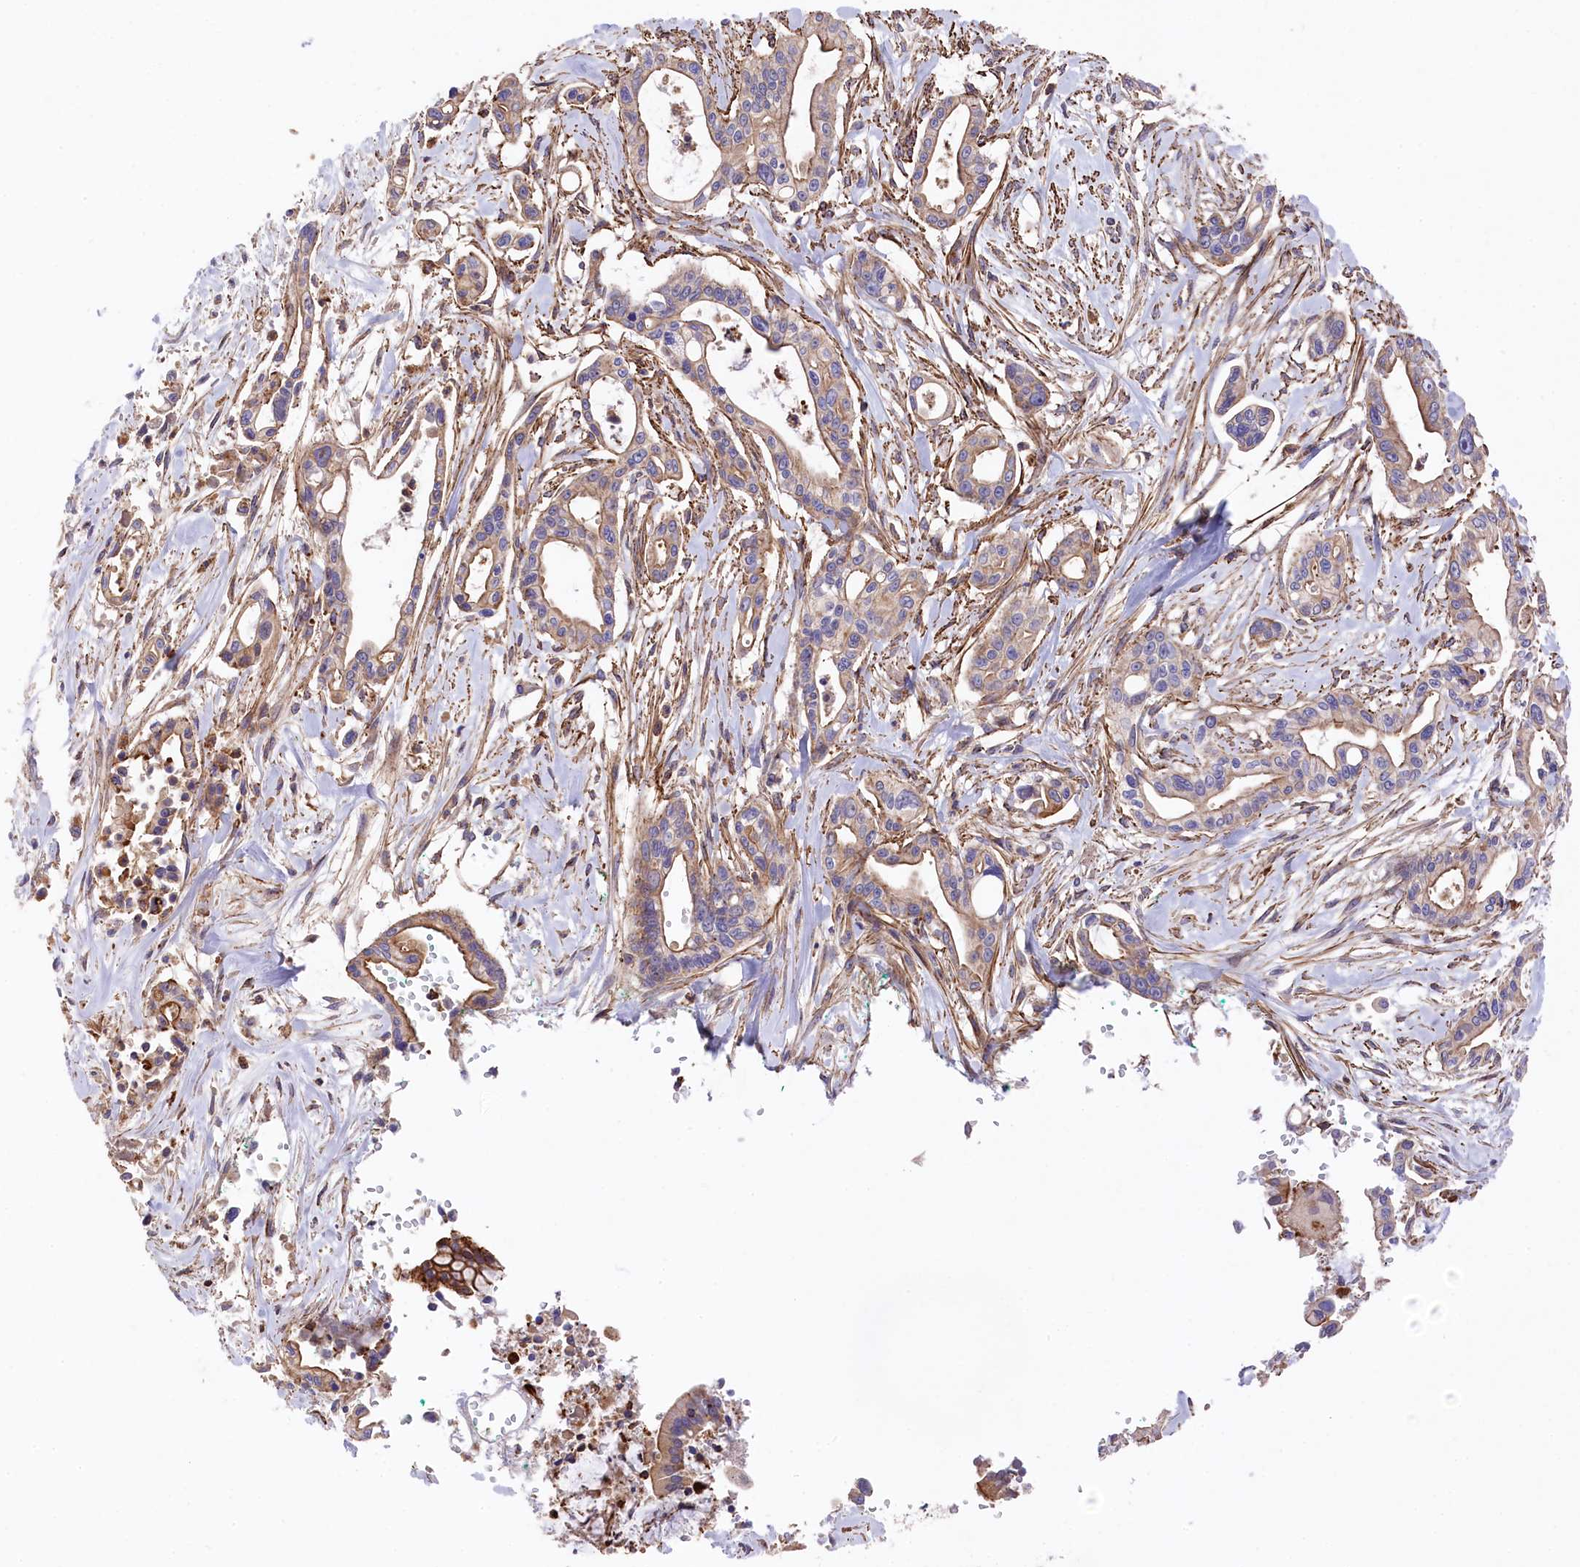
{"staining": {"intensity": "weak", "quantity": ">75%", "location": "cytoplasmic/membranous"}, "tissue": "pancreatic cancer", "cell_type": "Tumor cells", "image_type": "cancer", "snomed": [{"axis": "morphology", "description": "Adenocarcinoma, NOS"}, {"axis": "topography", "description": "Pancreas"}], "caption": "Weak cytoplasmic/membranous positivity is identified in approximately >75% of tumor cells in pancreatic adenocarcinoma. (Brightfield microscopy of DAB IHC at high magnification).", "gene": "RAPSN", "patient": {"sex": "male", "age": 68}}